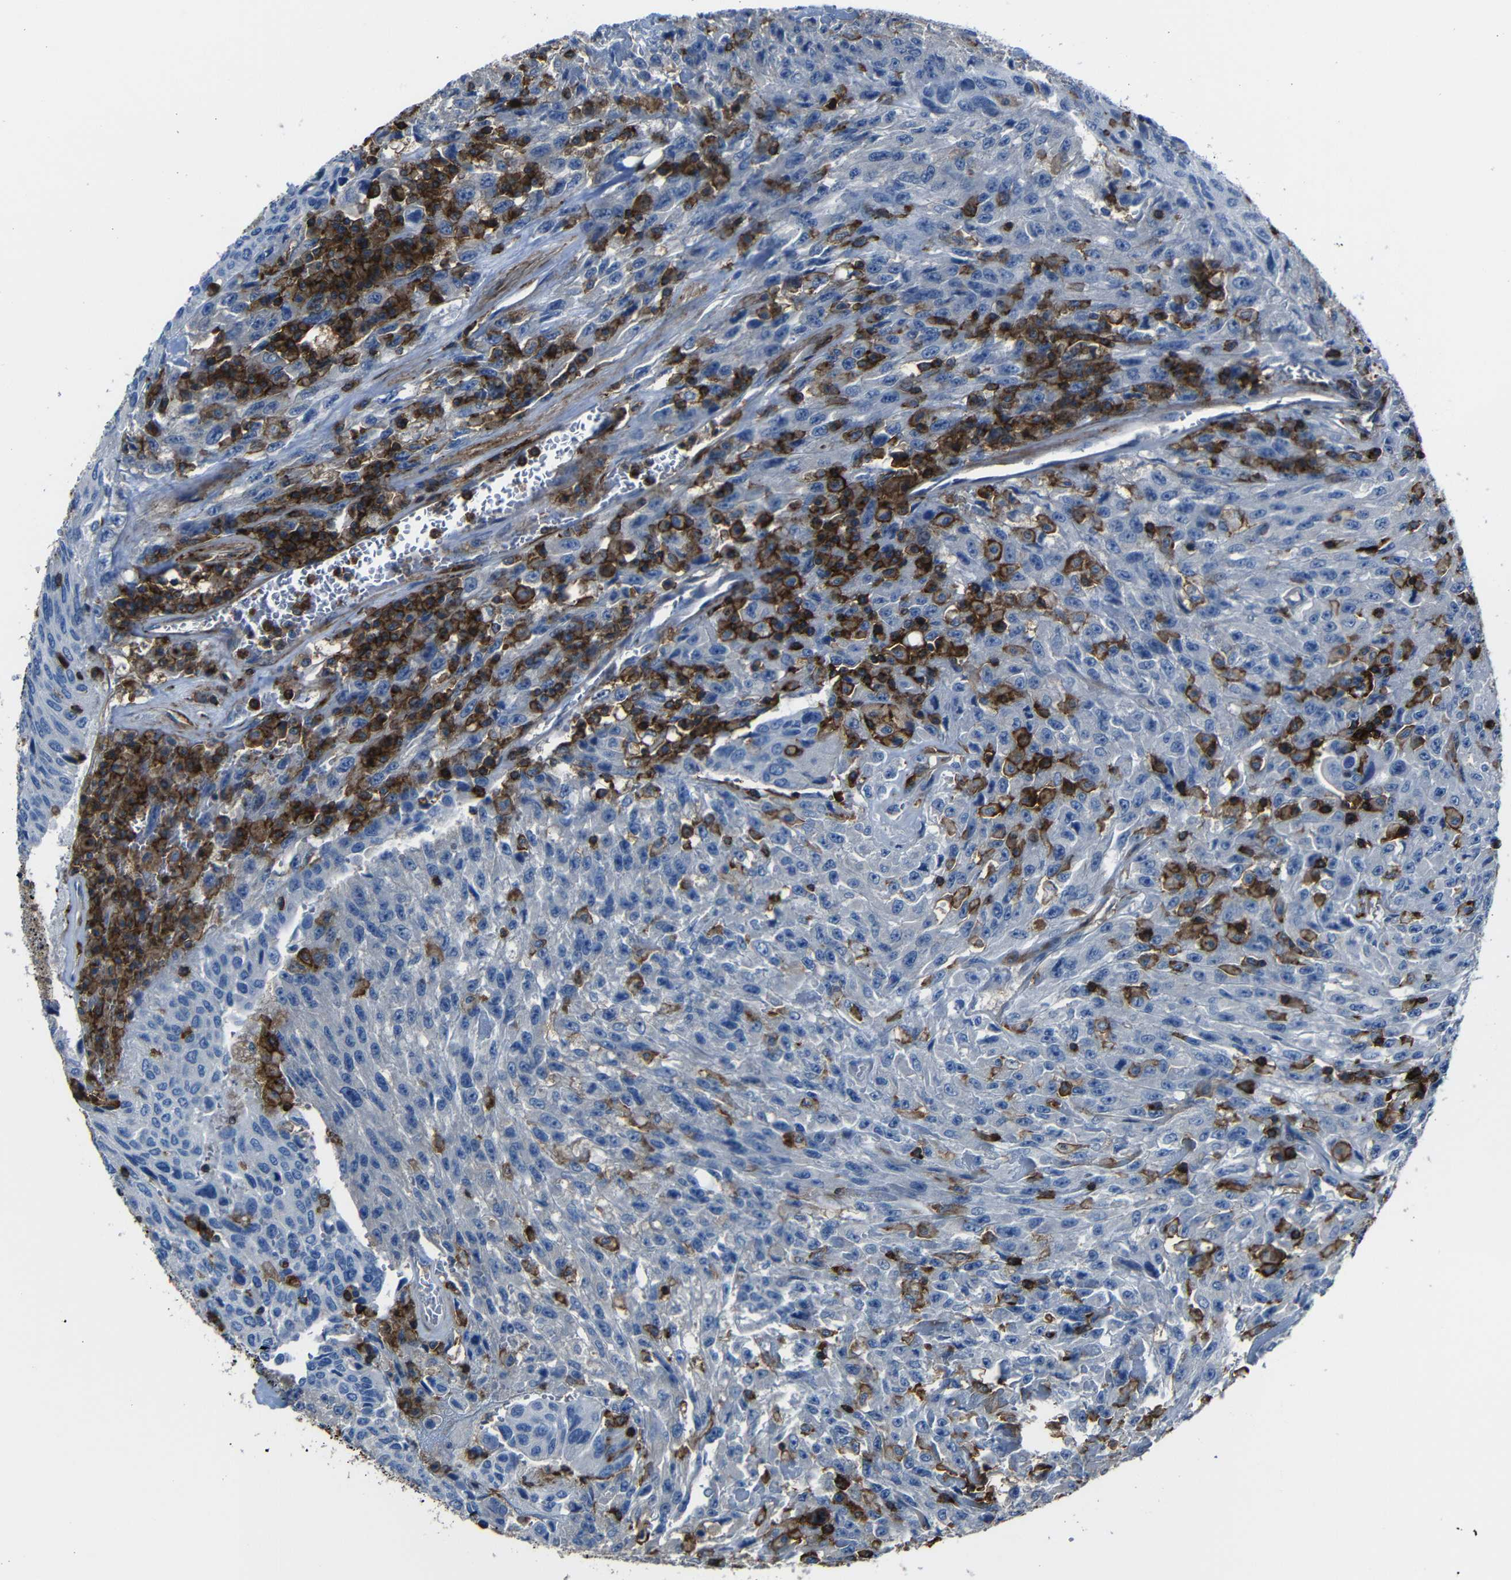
{"staining": {"intensity": "negative", "quantity": "none", "location": "none"}, "tissue": "urothelial cancer", "cell_type": "Tumor cells", "image_type": "cancer", "snomed": [{"axis": "morphology", "description": "Urothelial carcinoma, High grade"}, {"axis": "topography", "description": "Urinary bladder"}], "caption": "IHC histopathology image of neoplastic tissue: urothelial carcinoma (high-grade) stained with DAB (3,3'-diaminobenzidine) shows no significant protein expression in tumor cells. Nuclei are stained in blue.", "gene": "ADGRE5", "patient": {"sex": "male", "age": 66}}